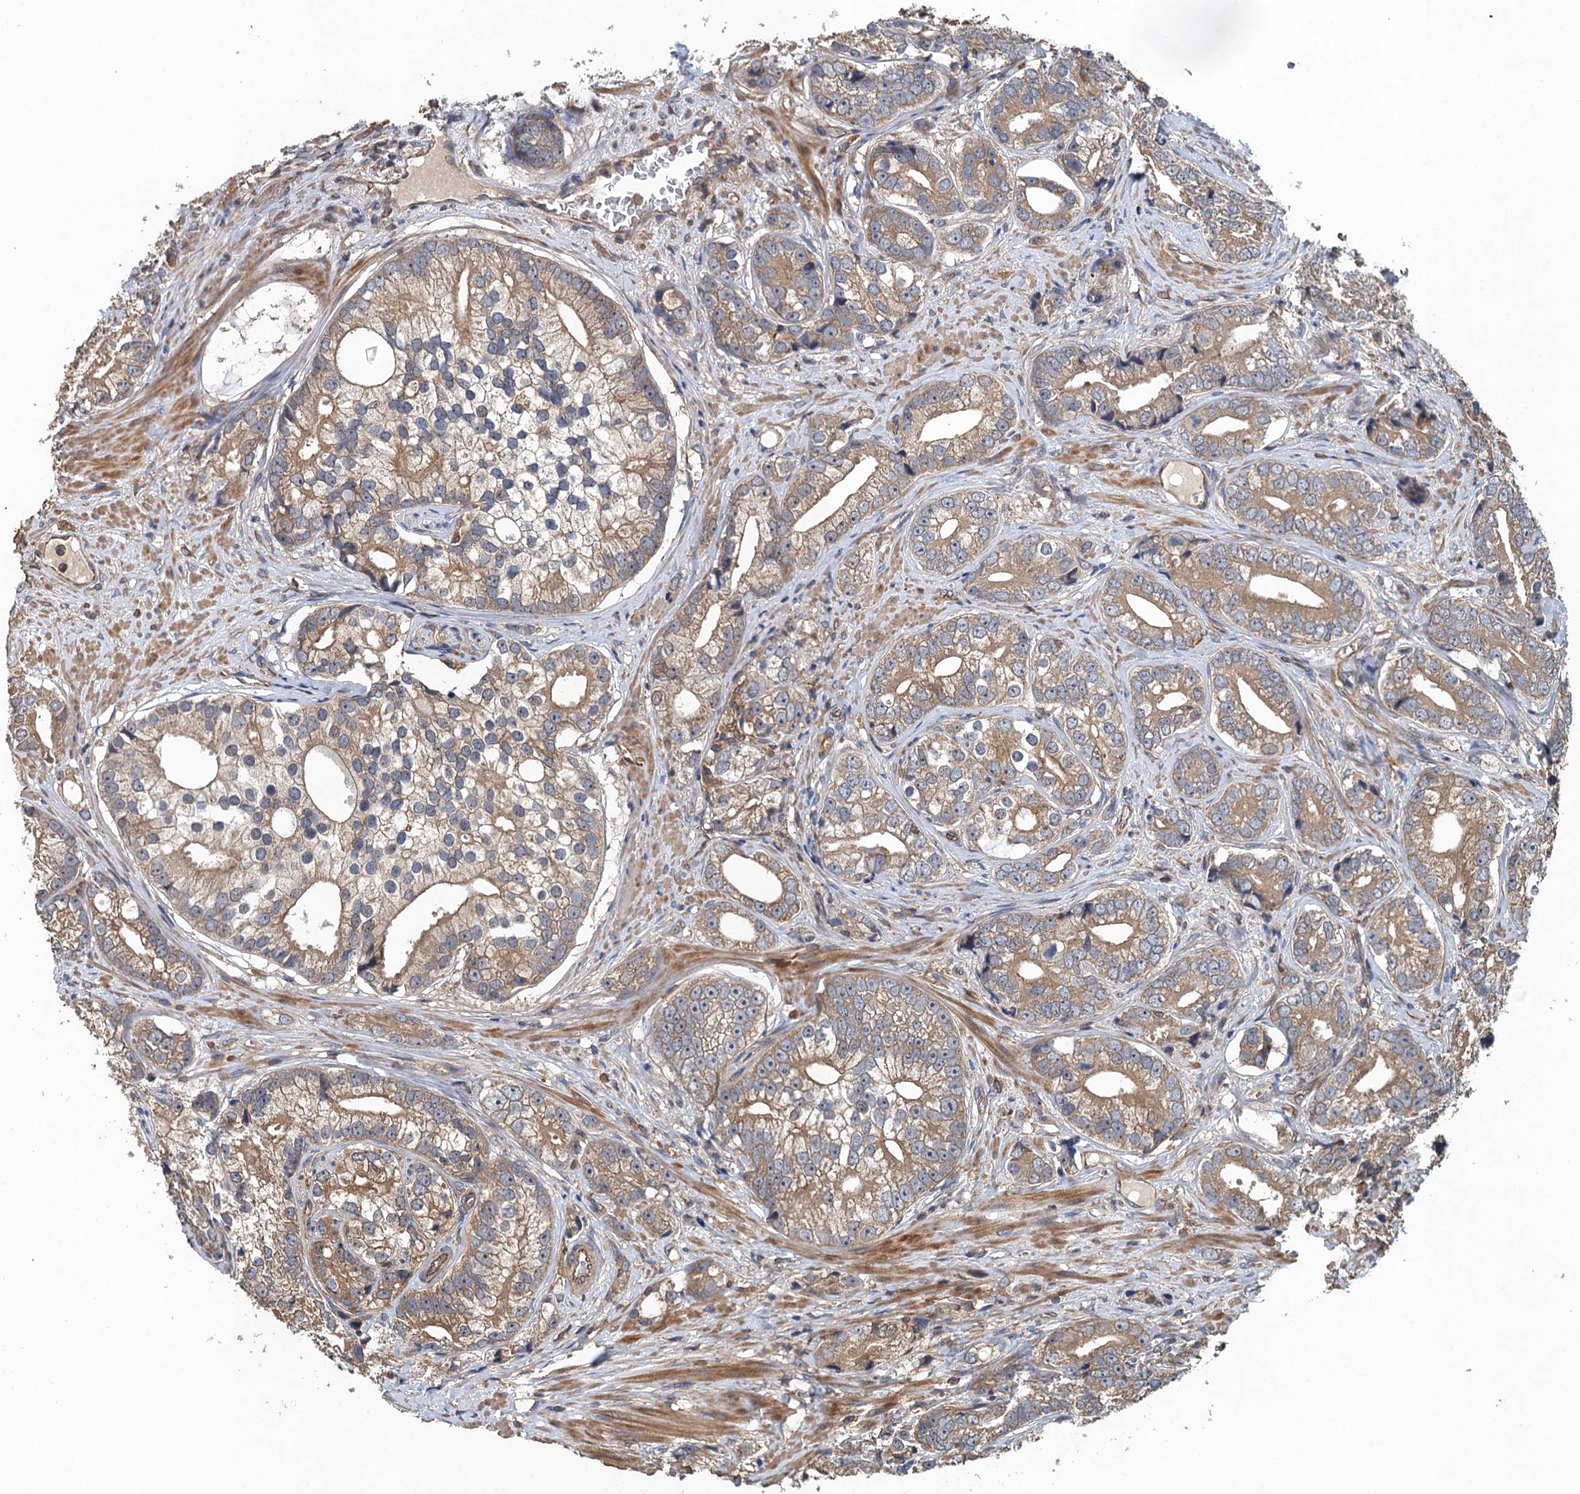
{"staining": {"intensity": "moderate", "quantity": ">75%", "location": "cytoplasmic/membranous"}, "tissue": "prostate cancer", "cell_type": "Tumor cells", "image_type": "cancer", "snomed": [{"axis": "morphology", "description": "Adenocarcinoma, High grade"}, {"axis": "topography", "description": "Prostate"}], "caption": "An image of prostate cancer (adenocarcinoma (high-grade)) stained for a protein exhibits moderate cytoplasmic/membranous brown staining in tumor cells. (Brightfield microscopy of DAB IHC at high magnification).", "gene": "BORCS5", "patient": {"sex": "male", "age": 75}}